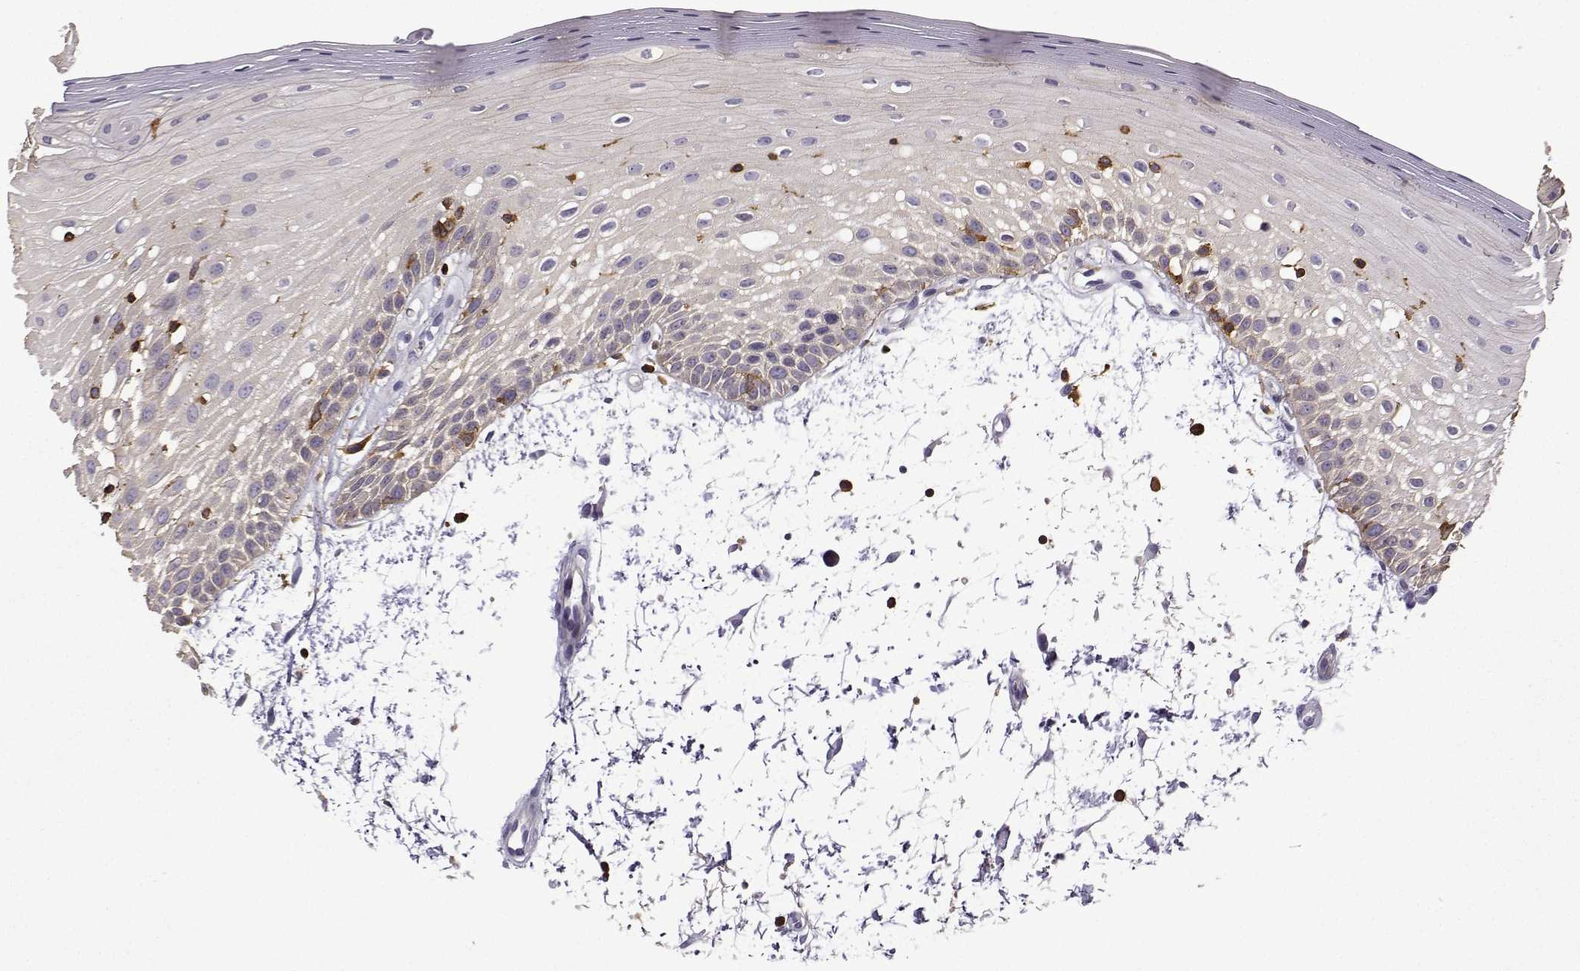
{"staining": {"intensity": "weak", "quantity": "<25%", "location": "cytoplasmic/membranous"}, "tissue": "oral mucosa", "cell_type": "Squamous epithelial cells", "image_type": "normal", "snomed": [{"axis": "morphology", "description": "Normal tissue, NOS"}, {"axis": "morphology", "description": "Squamous cell carcinoma, NOS"}, {"axis": "topography", "description": "Oral tissue"}, {"axis": "topography", "description": "Head-Neck"}], "caption": "Immunohistochemistry image of unremarkable human oral mucosa stained for a protein (brown), which reveals no expression in squamous epithelial cells.", "gene": "DOCK10", "patient": {"sex": "female", "age": 75}}